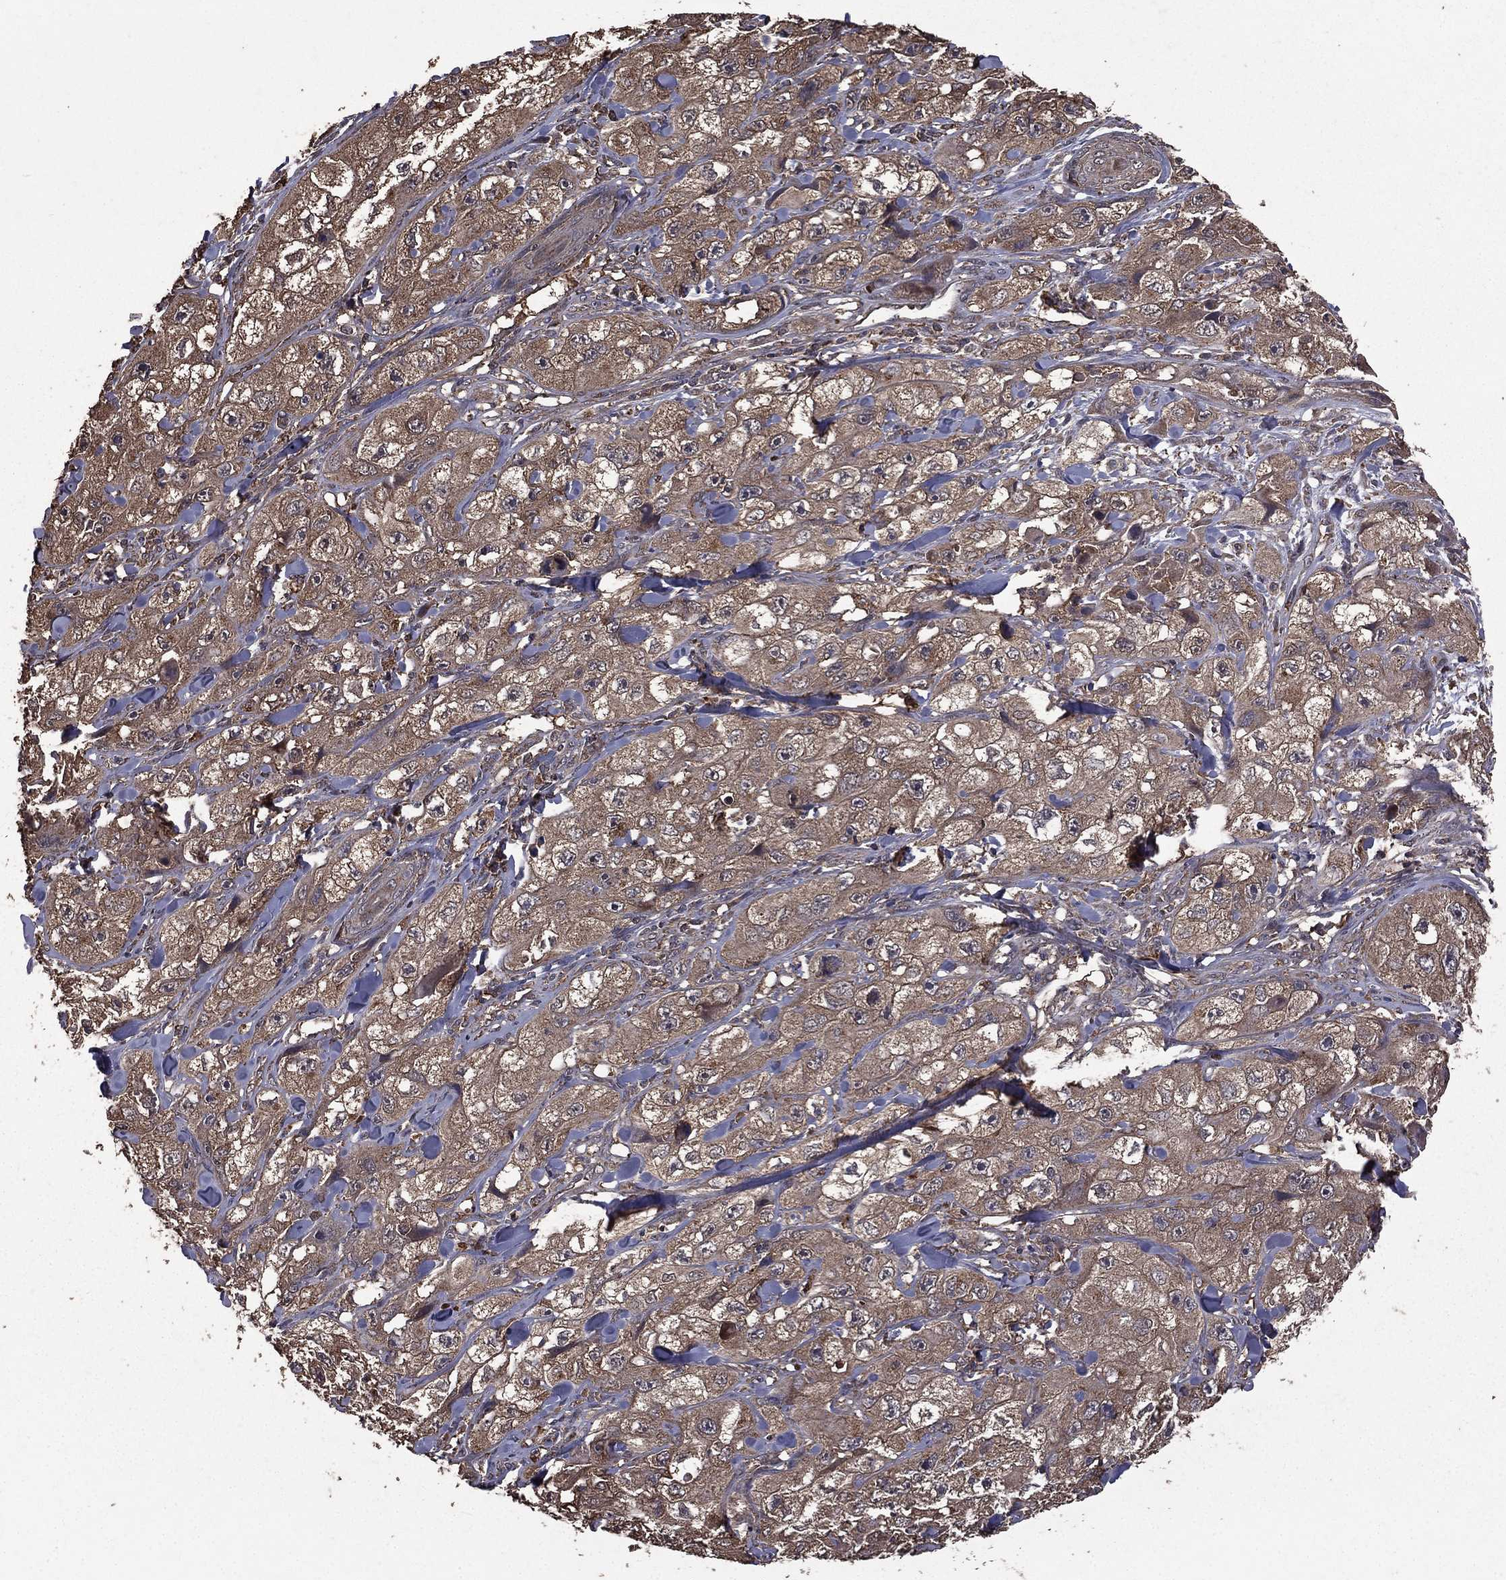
{"staining": {"intensity": "weak", "quantity": ">75%", "location": "cytoplasmic/membranous"}, "tissue": "skin cancer", "cell_type": "Tumor cells", "image_type": "cancer", "snomed": [{"axis": "morphology", "description": "Squamous cell carcinoma, NOS"}, {"axis": "topography", "description": "Skin"}, {"axis": "topography", "description": "Subcutis"}], "caption": "A micrograph showing weak cytoplasmic/membranous staining in about >75% of tumor cells in squamous cell carcinoma (skin), as visualized by brown immunohistochemical staining.", "gene": "BIRC6", "patient": {"sex": "male", "age": 73}}